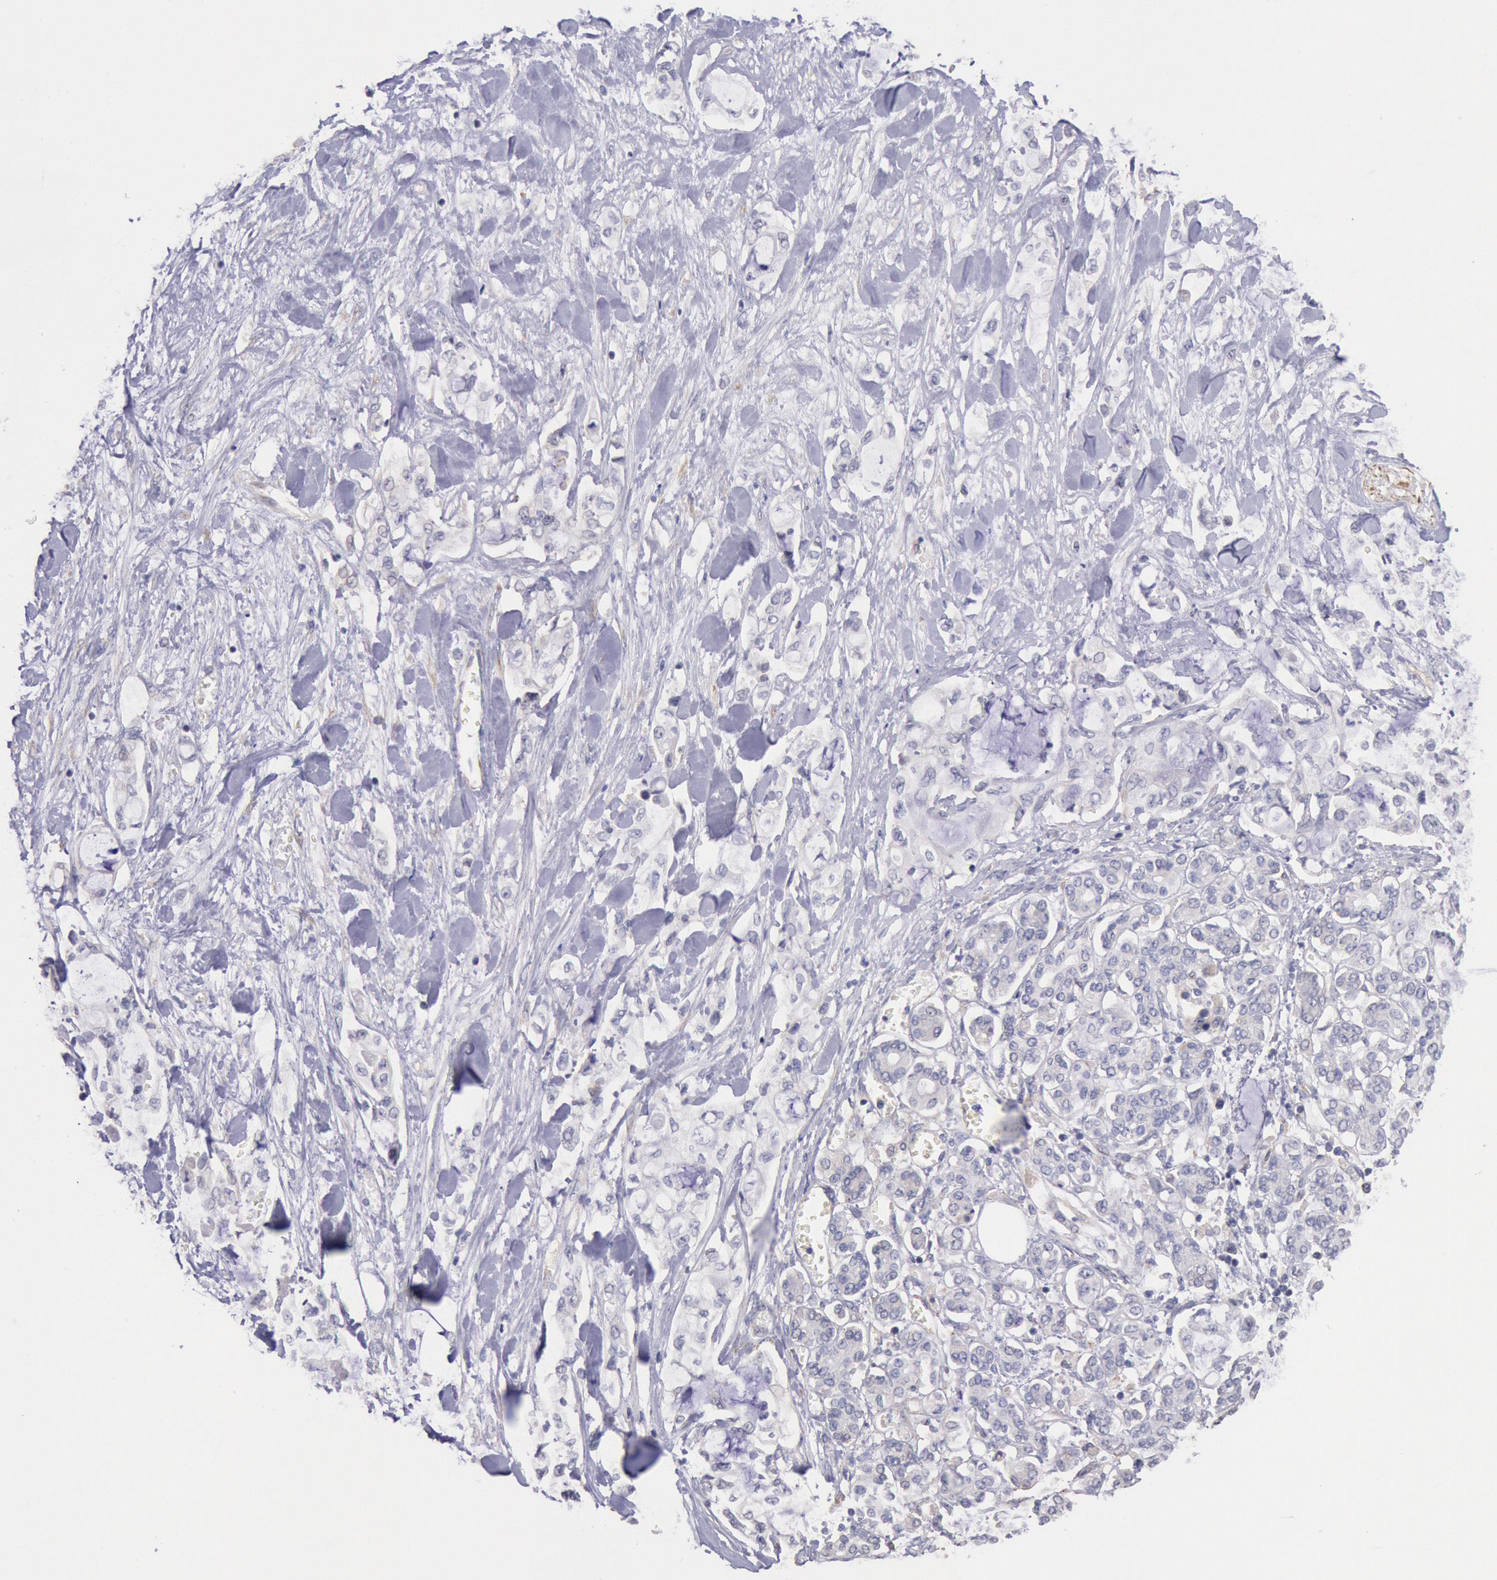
{"staining": {"intensity": "negative", "quantity": "none", "location": "none"}, "tissue": "pancreatic cancer", "cell_type": "Tumor cells", "image_type": "cancer", "snomed": [{"axis": "morphology", "description": "Adenocarcinoma, NOS"}, {"axis": "topography", "description": "Pancreas"}], "caption": "DAB immunohistochemical staining of human pancreatic cancer (adenocarcinoma) displays no significant staining in tumor cells.", "gene": "DRG1", "patient": {"sex": "female", "age": 70}}